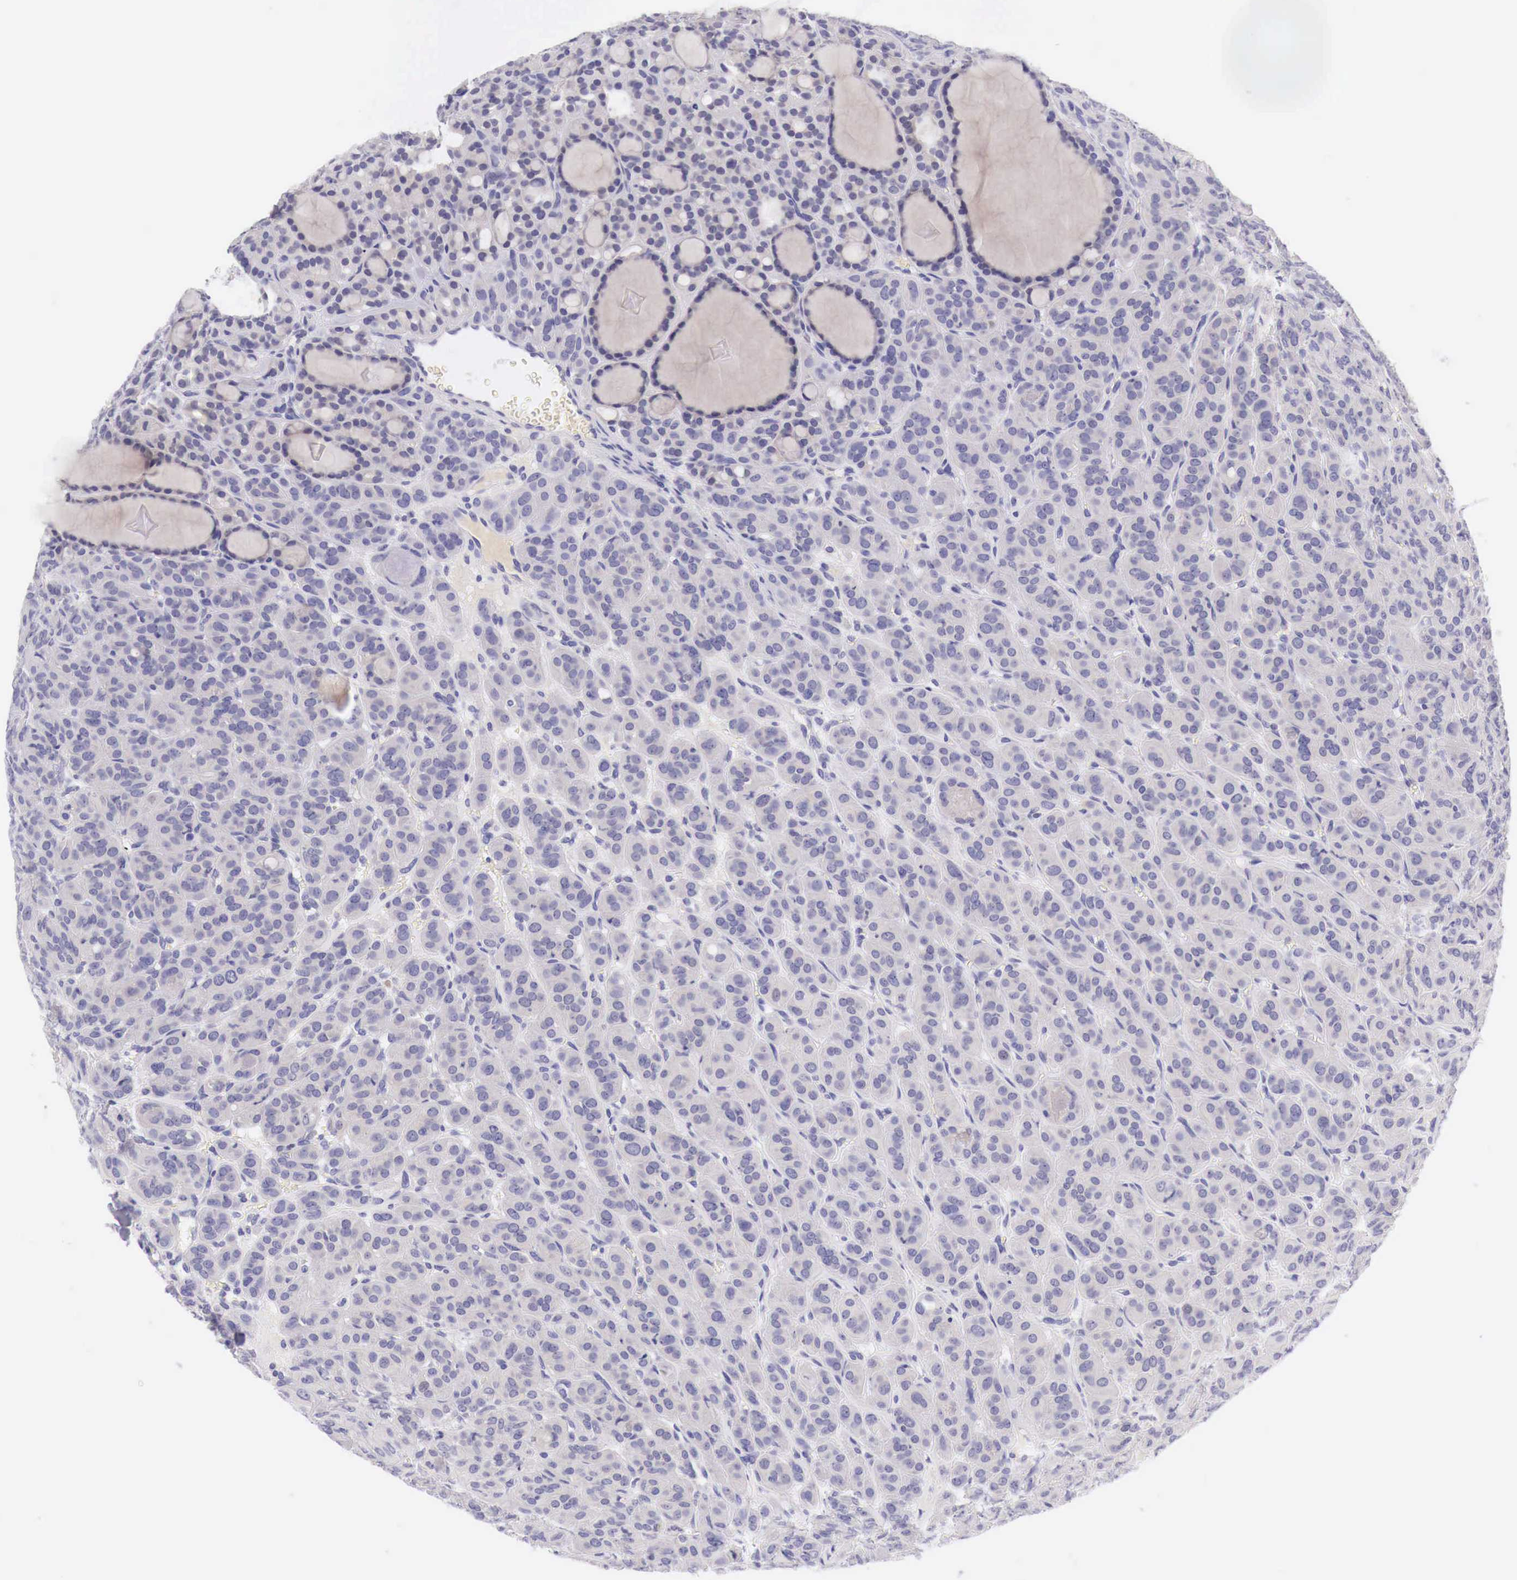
{"staining": {"intensity": "negative", "quantity": "none", "location": "none"}, "tissue": "thyroid cancer", "cell_type": "Tumor cells", "image_type": "cancer", "snomed": [{"axis": "morphology", "description": "Follicular adenoma carcinoma, NOS"}, {"axis": "topography", "description": "Thyroid gland"}], "caption": "Tumor cells show no significant expression in thyroid cancer (follicular adenoma carcinoma).", "gene": "BCL6", "patient": {"sex": "female", "age": 71}}